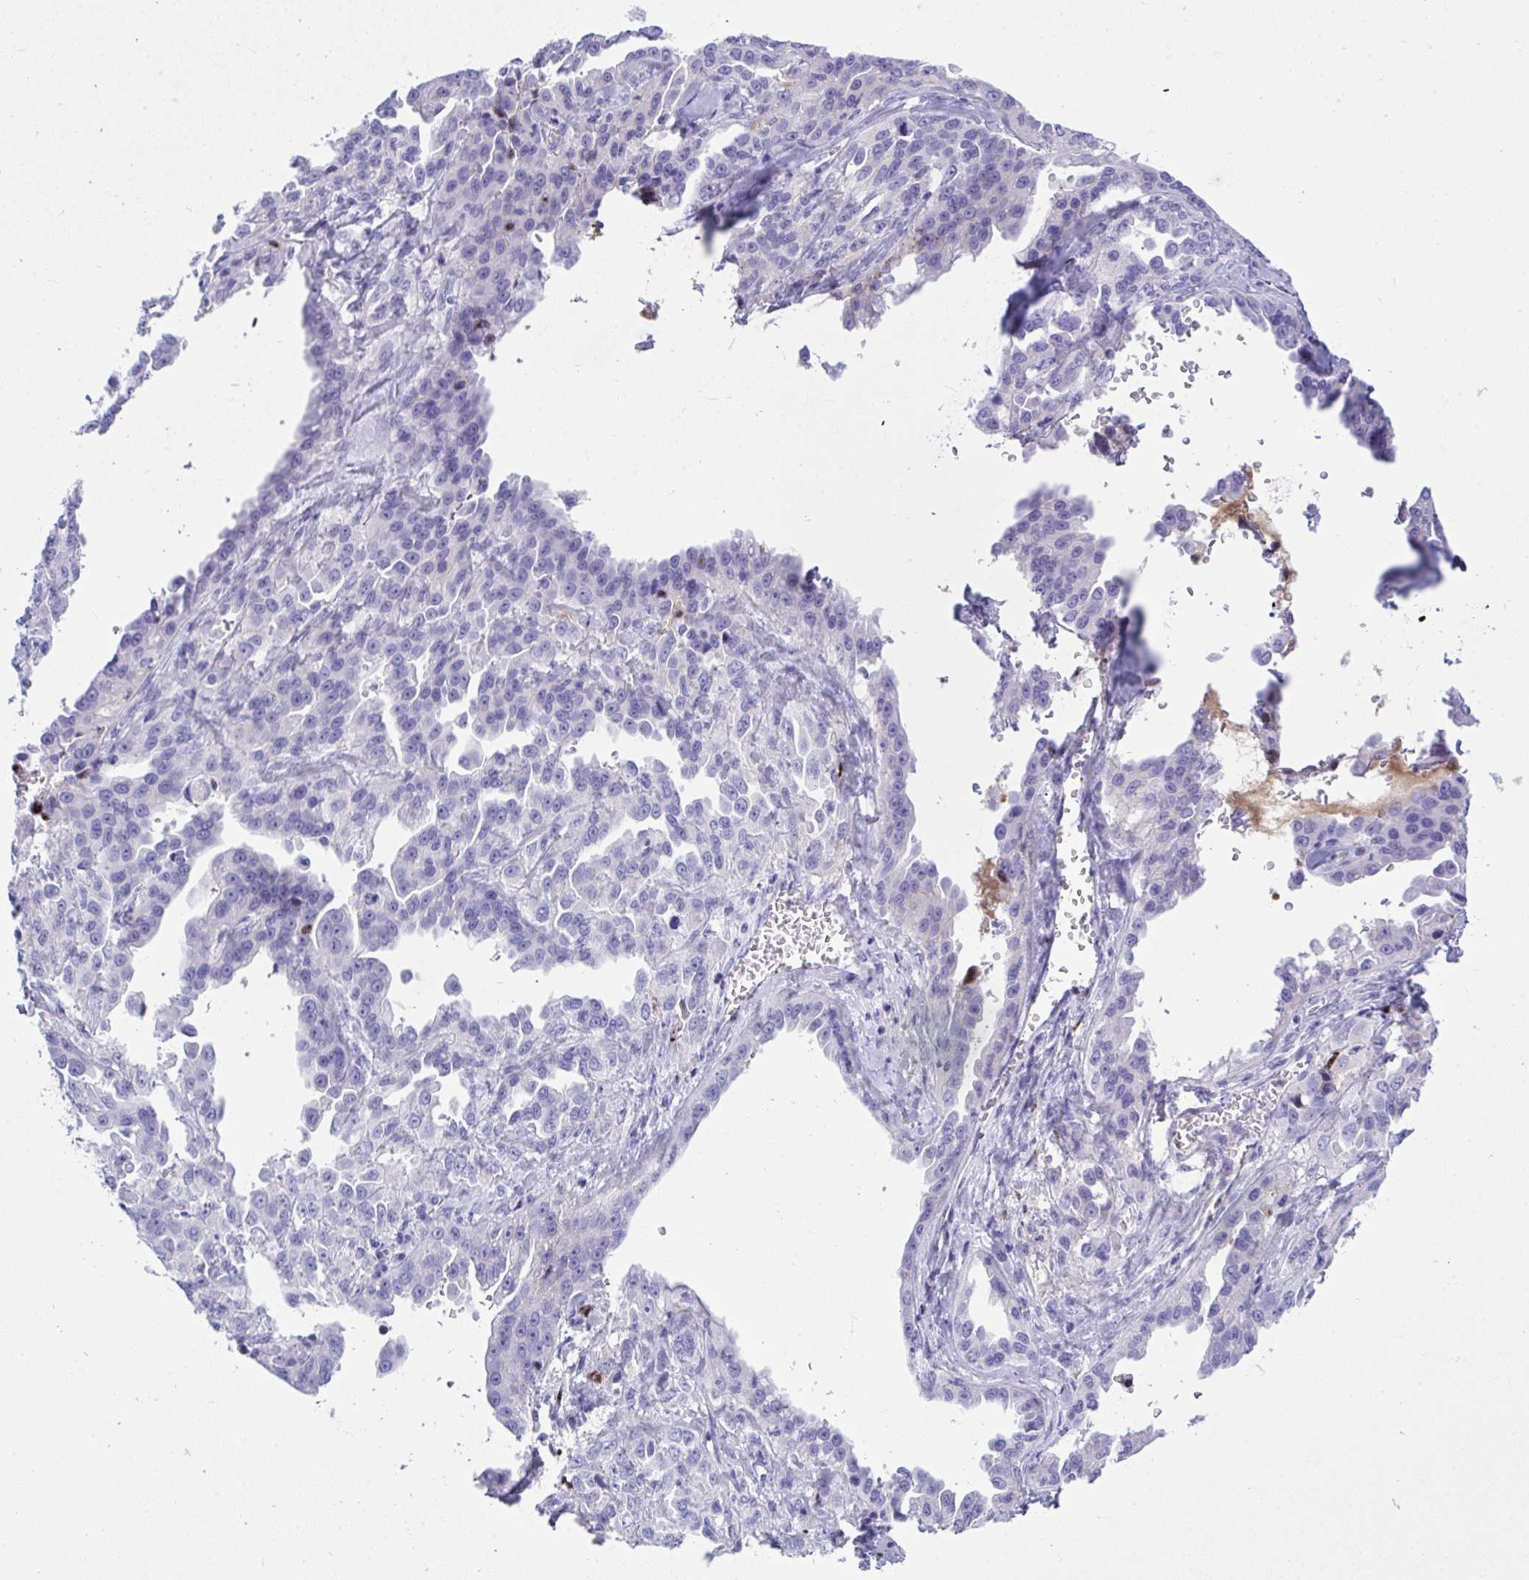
{"staining": {"intensity": "negative", "quantity": "none", "location": "none"}, "tissue": "ovarian cancer", "cell_type": "Tumor cells", "image_type": "cancer", "snomed": [{"axis": "morphology", "description": "Cystadenocarcinoma, serous, NOS"}, {"axis": "topography", "description": "Ovary"}], "caption": "Tumor cells show no significant protein staining in ovarian cancer.", "gene": "HRG", "patient": {"sex": "female", "age": 75}}